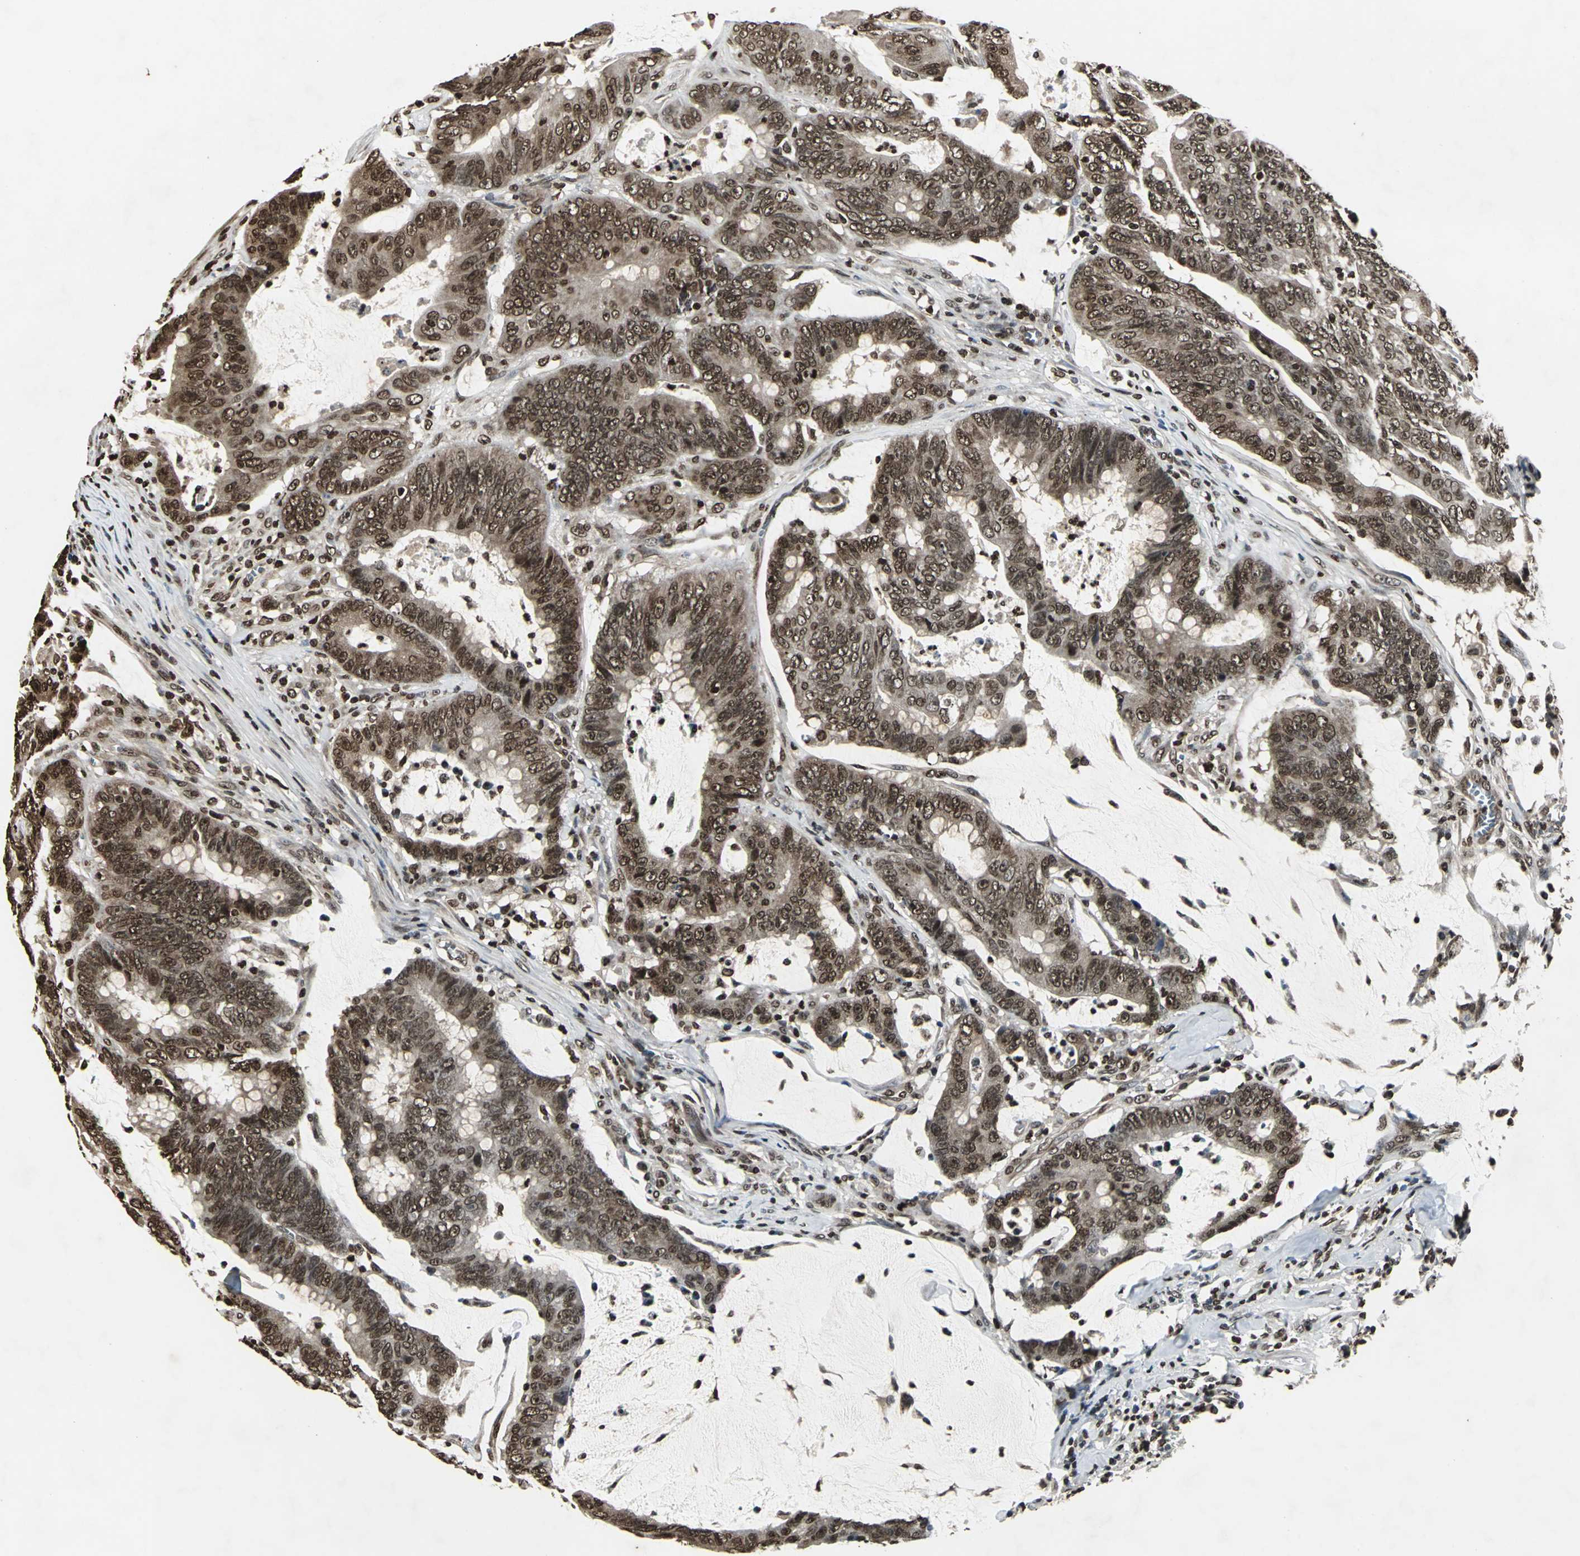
{"staining": {"intensity": "strong", "quantity": ">75%", "location": "cytoplasmic/membranous,nuclear"}, "tissue": "colorectal cancer", "cell_type": "Tumor cells", "image_type": "cancer", "snomed": [{"axis": "morphology", "description": "Adenocarcinoma, NOS"}, {"axis": "topography", "description": "Colon"}], "caption": "This photomicrograph exhibits colorectal cancer stained with IHC to label a protein in brown. The cytoplasmic/membranous and nuclear of tumor cells show strong positivity for the protein. Nuclei are counter-stained blue.", "gene": "AHR", "patient": {"sex": "male", "age": 45}}